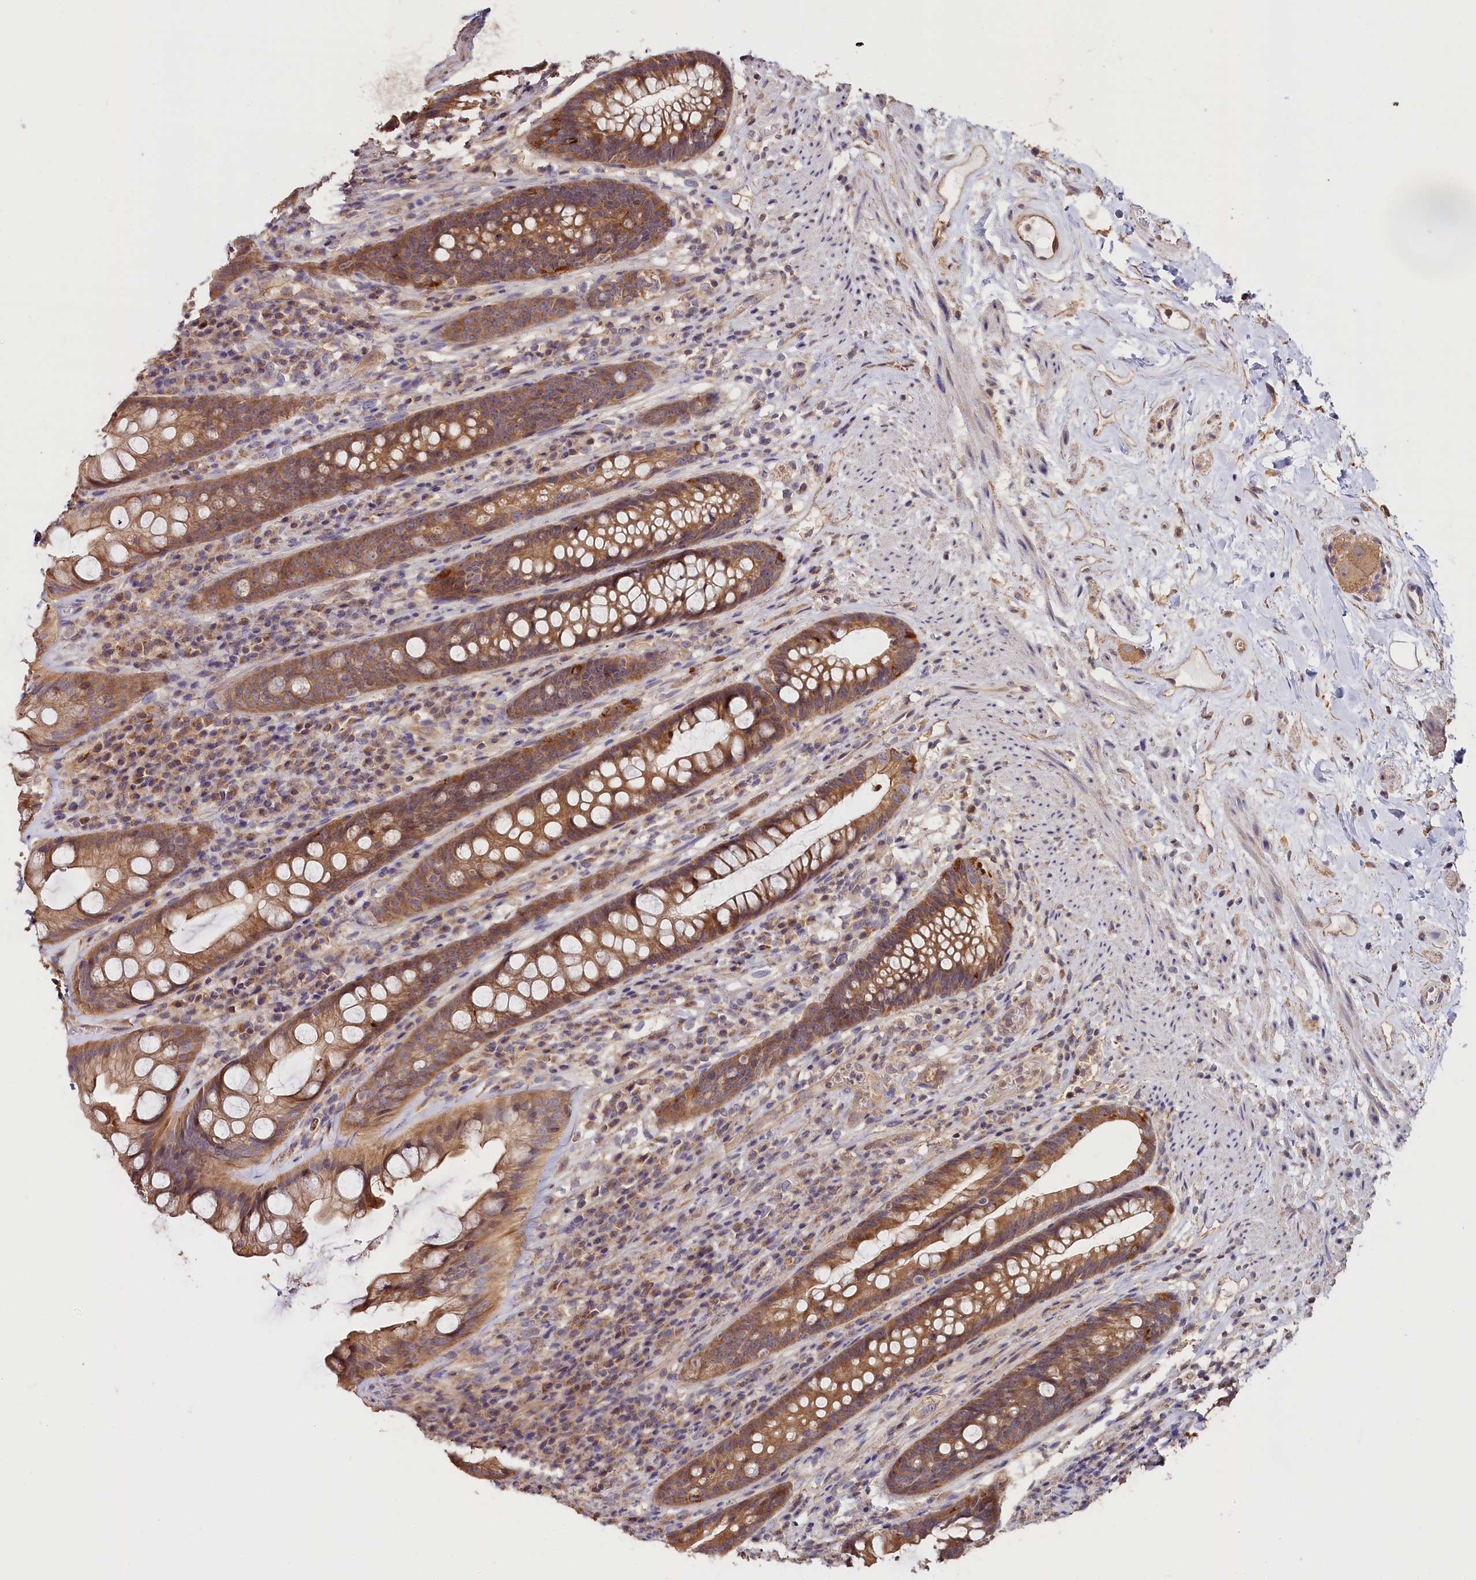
{"staining": {"intensity": "moderate", "quantity": ">75%", "location": "cytoplasmic/membranous"}, "tissue": "rectum", "cell_type": "Glandular cells", "image_type": "normal", "snomed": [{"axis": "morphology", "description": "Normal tissue, NOS"}, {"axis": "topography", "description": "Rectum"}], "caption": "Immunohistochemistry staining of benign rectum, which displays medium levels of moderate cytoplasmic/membranous positivity in approximately >75% of glandular cells indicating moderate cytoplasmic/membranous protein expression. The staining was performed using DAB (brown) for protein detection and nuclei were counterstained in hematoxylin (blue).", "gene": "KATNB1", "patient": {"sex": "male", "age": 74}}